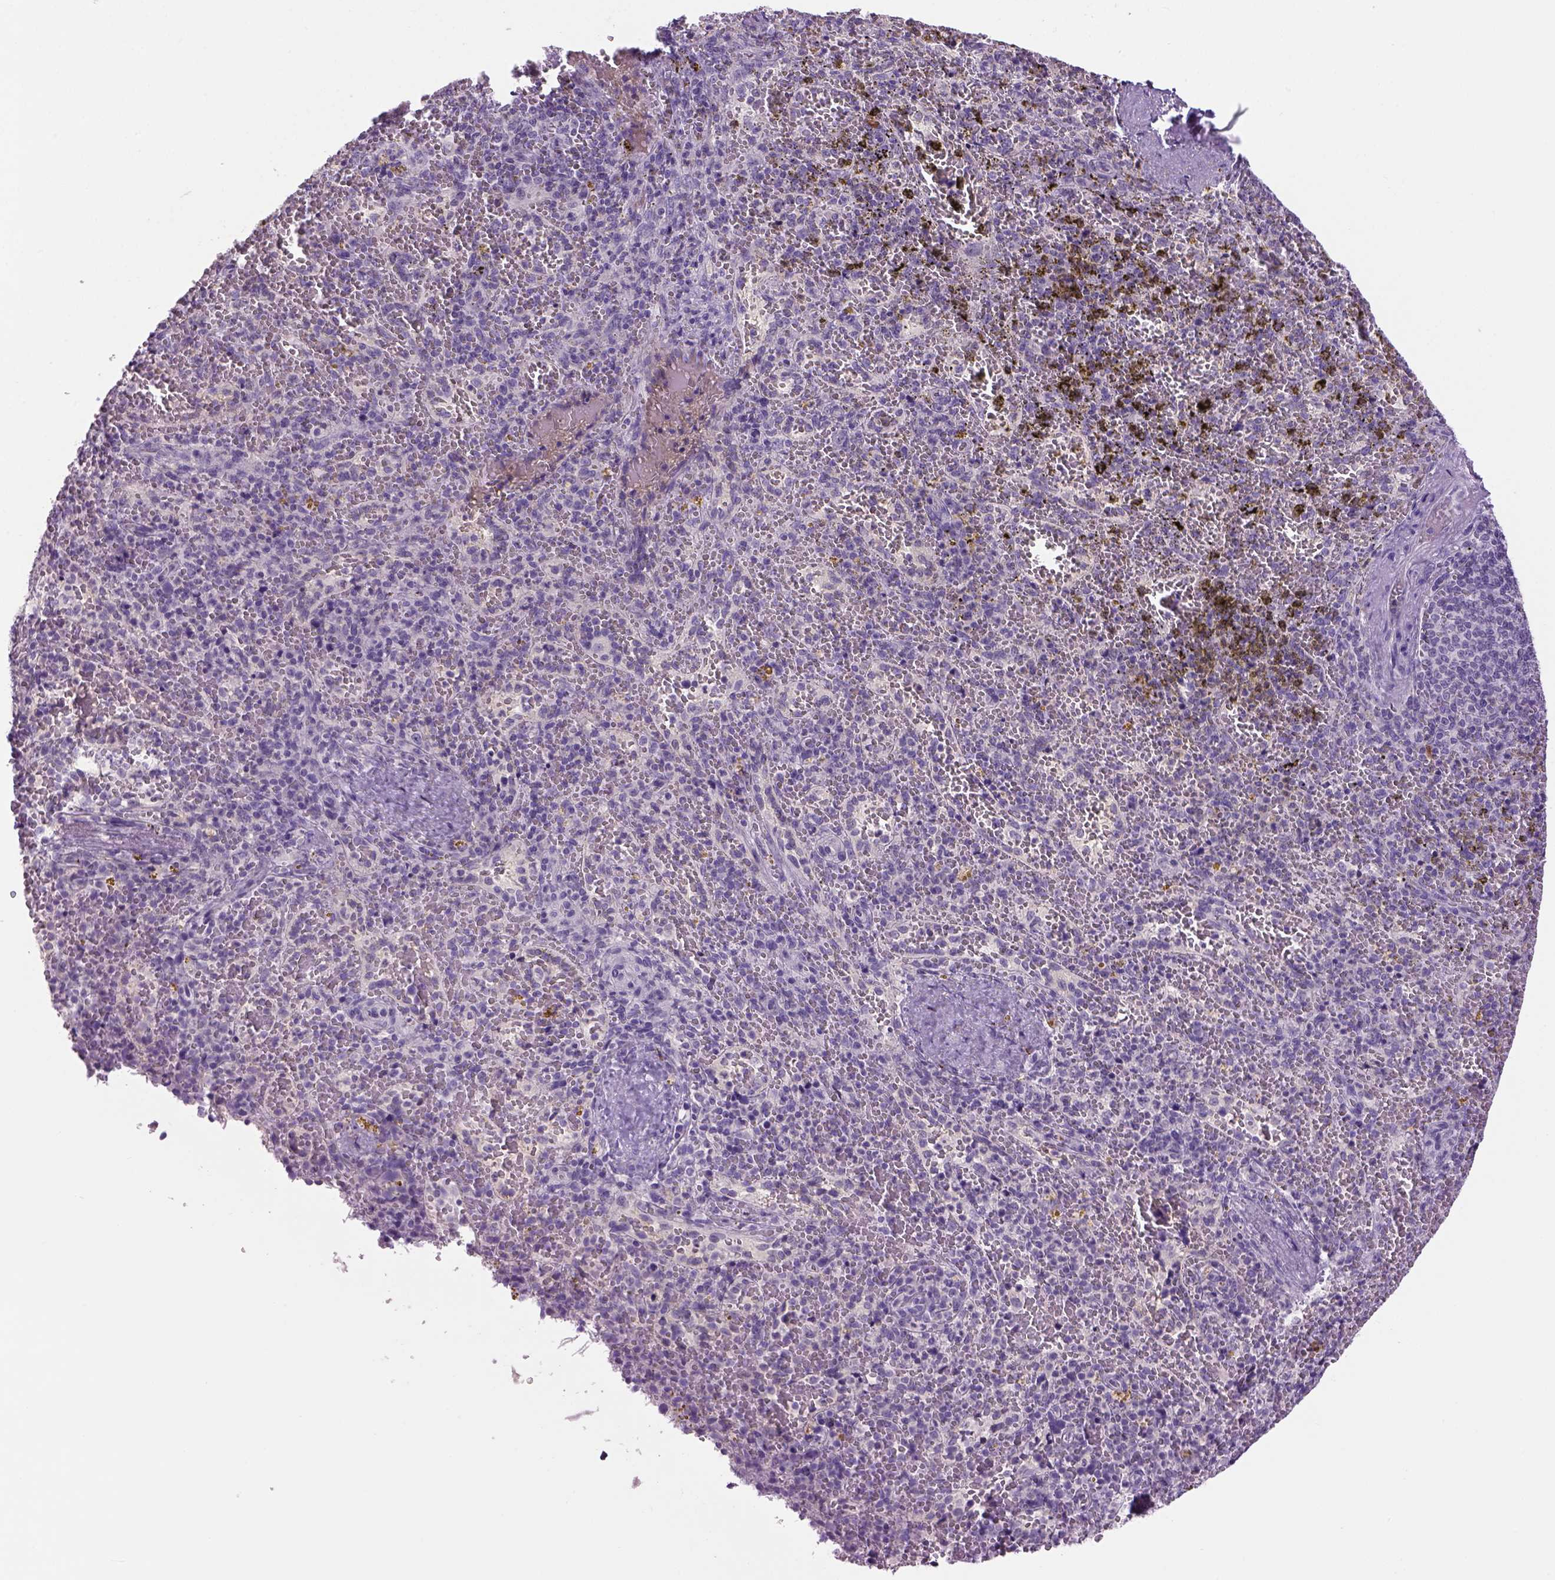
{"staining": {"intensity": "negative", "quantity": "none", "location": "none"}, "tissue": "spleen", "cell_type": "Cells in red pulp", "image_type": "normal", "snomed": [{"axis": "morphology", "description": "Normal tissue, NOS"}, {"axis": "topography", "description": "Spleen"}], "caption": "The immunohistochemistry (IHC) histopathology image has no significant expression in cells in red pulp of spleen. Nuclei are stained in blue.", "gene": "DBH", "patient": {"sex": "female", "age": 50}}